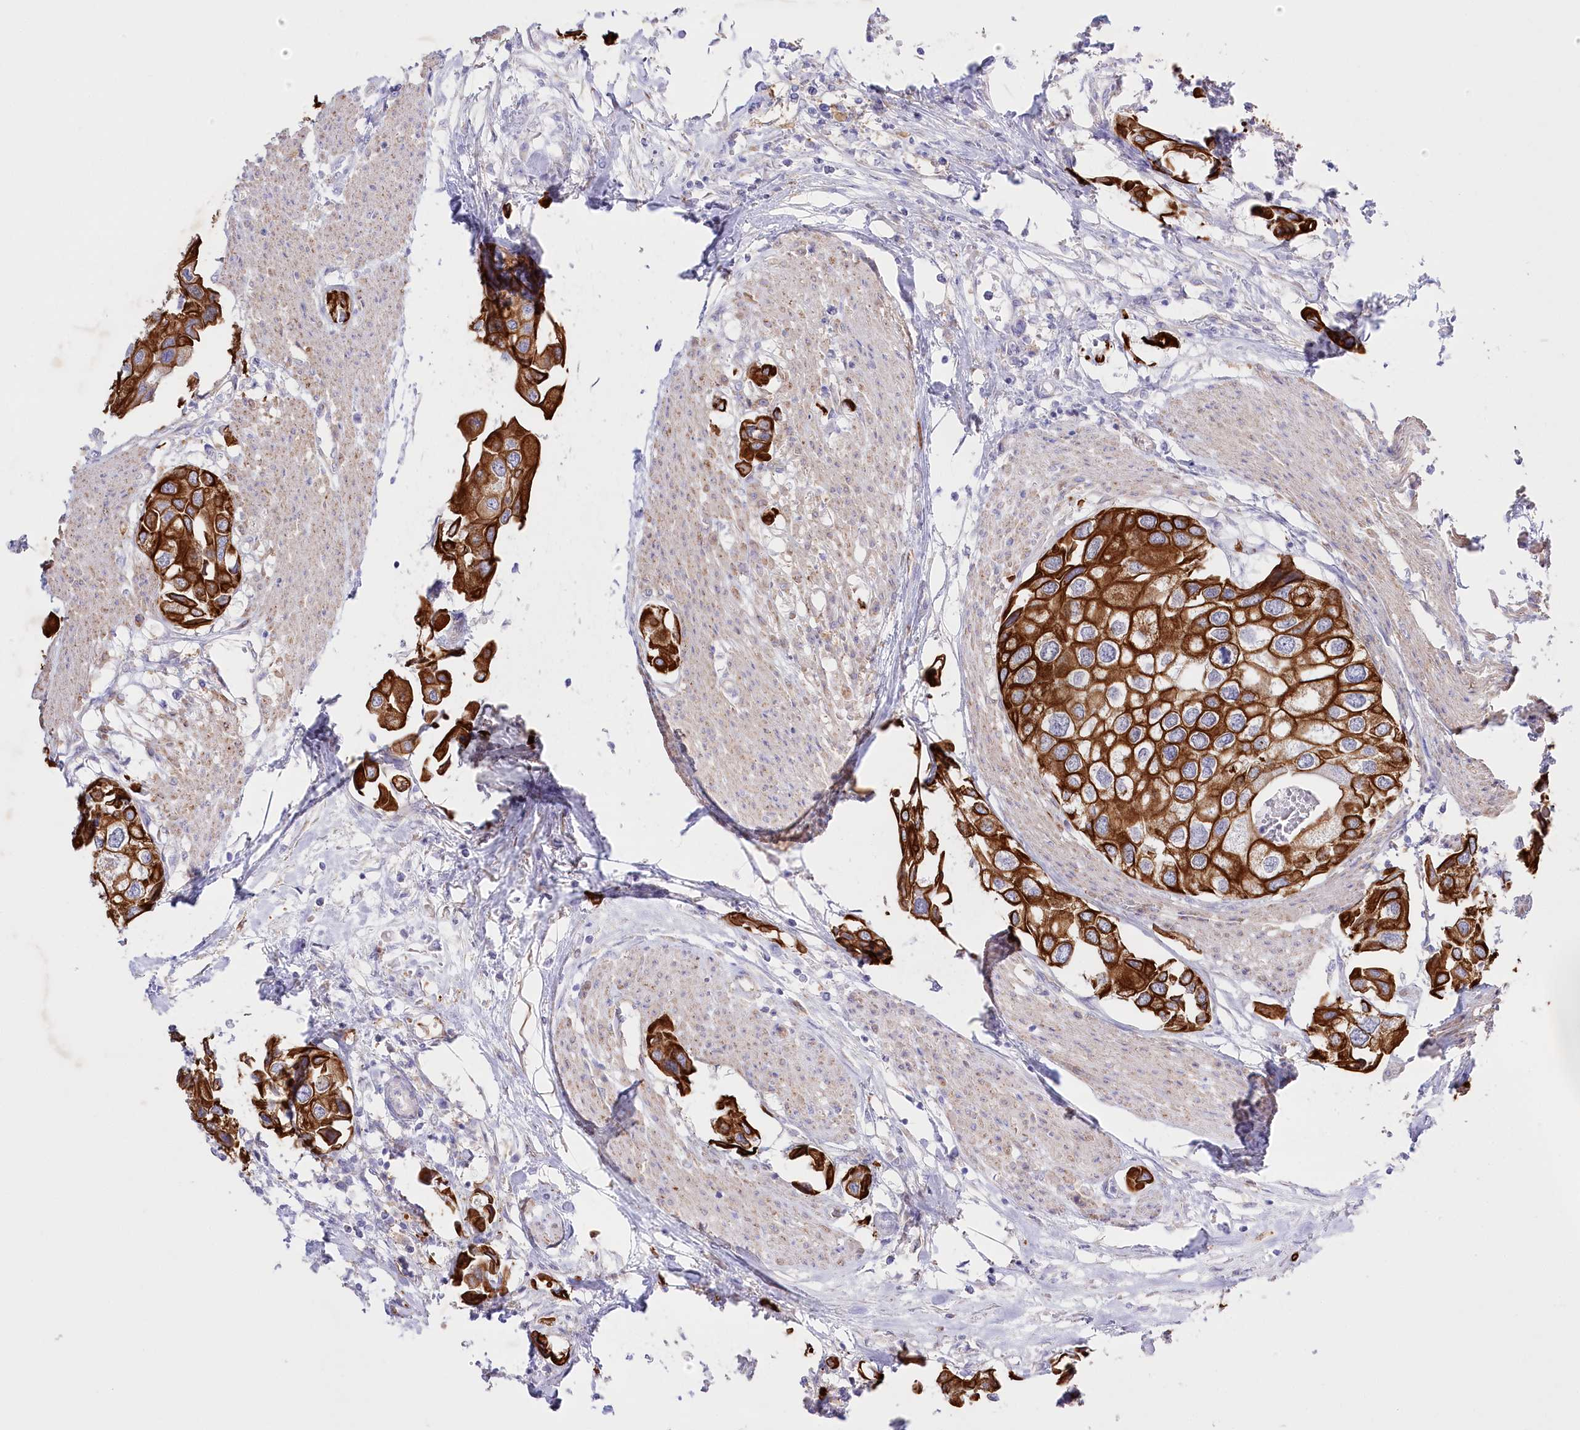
{"staining": {"intensity": "strong", "quantity": ">75%", "location": "cytoplasmic/membranous"}, "tissue": "urothelial cancer", "cell_type": "Tumor cells", "image_type": "cancer", "snomed": [{"axis": "morphology", "description": "Urothelial carcinoma, High grade"}, {"axis": "topography", "description": "Urinary bladder"}], "caption": "This photomicrograph reveals urothelial carcinoma (high-grade) stained with immunohistochemistry (IHC) to label a protein in brown. The cytoplasmic/membranous of tumor cells show strong positivity for the protein. Nuclei are counter-stained blue.", "gene": "SLC39A10", "patient": {"sex": "male", "age": 64}}